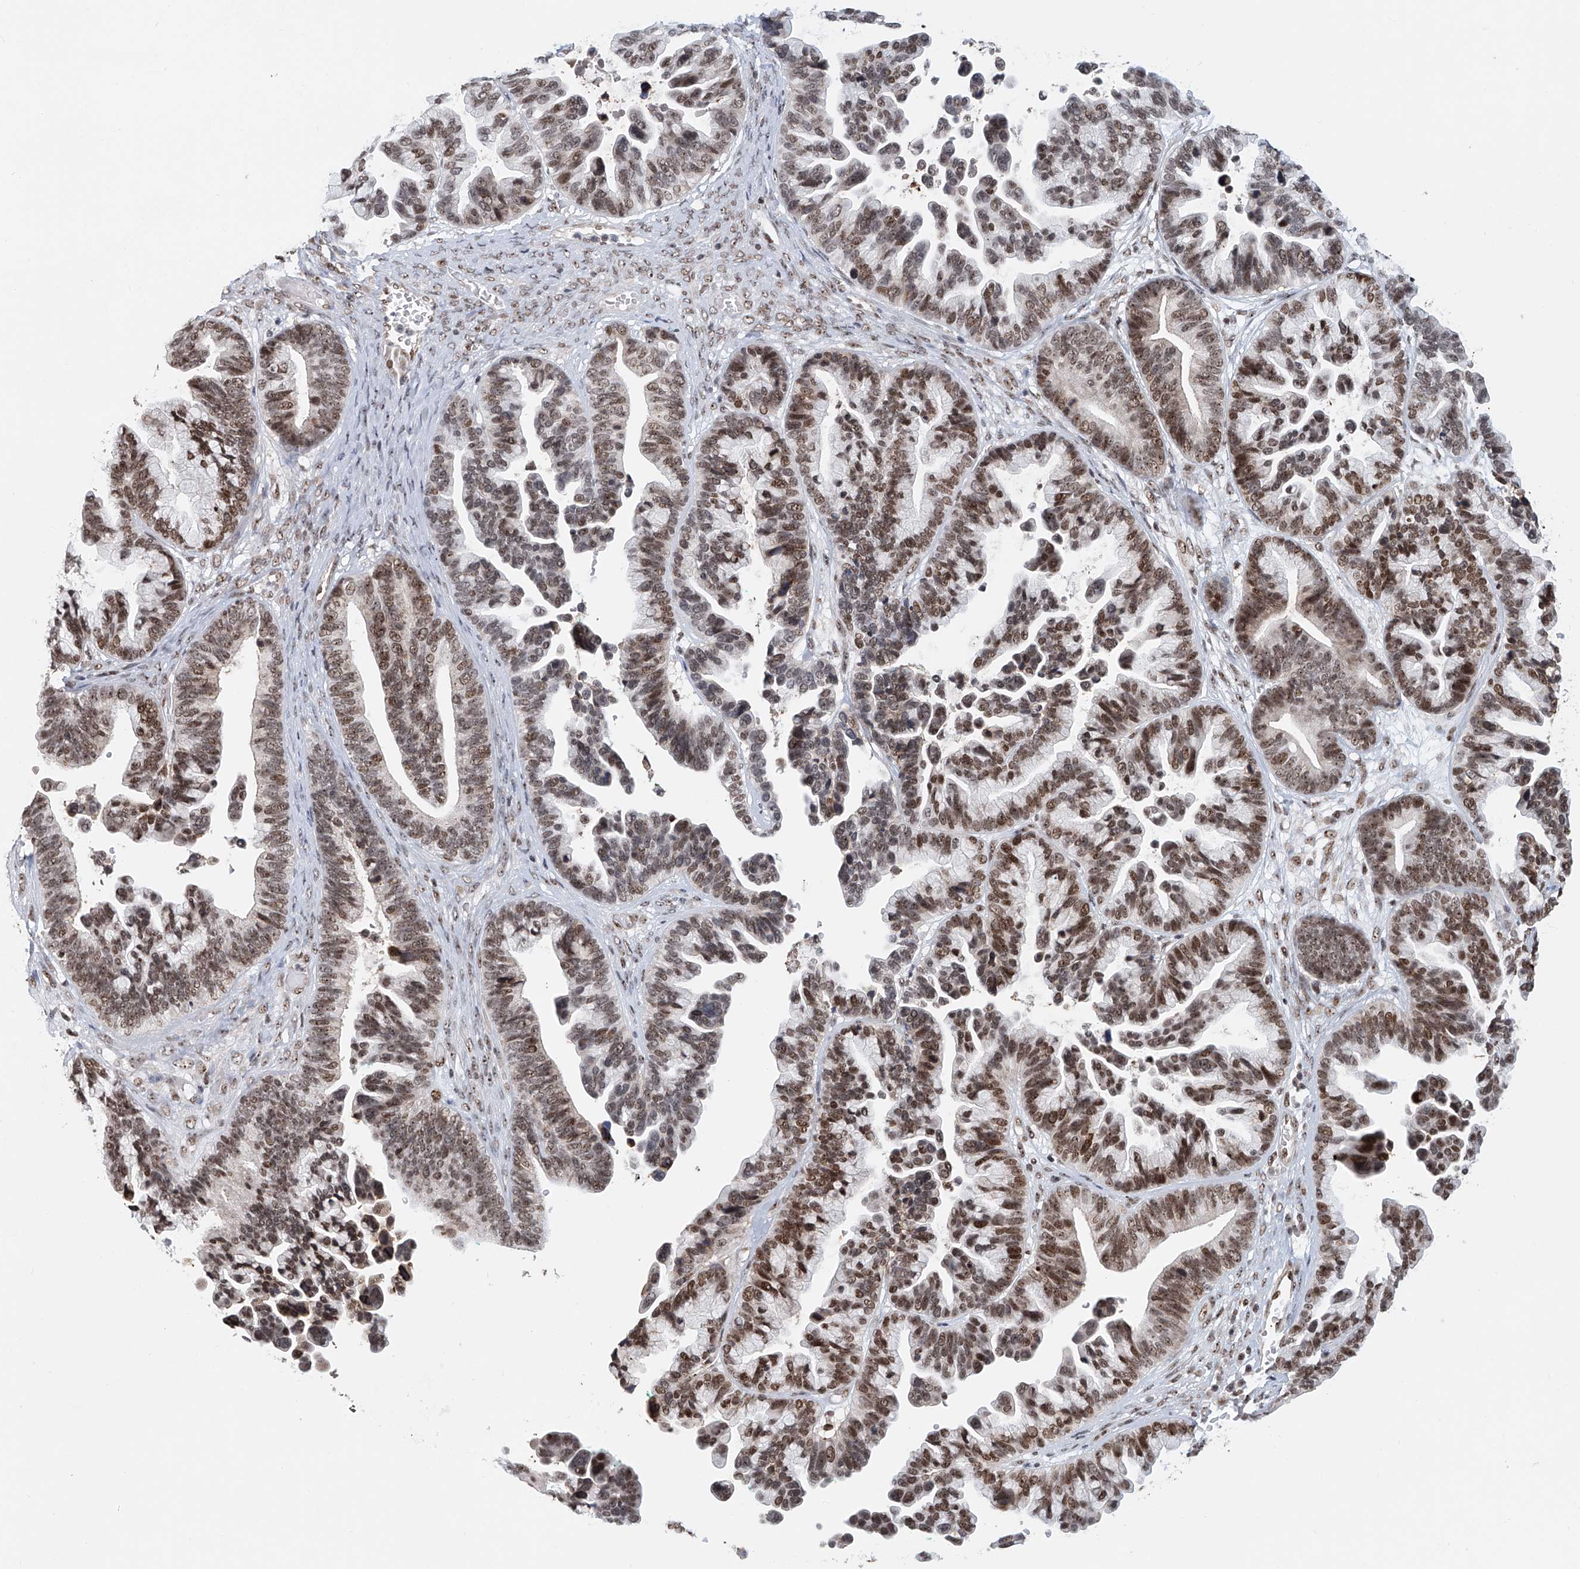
{"staining": {"intensity": "moderate", "quantity": ">75%", "location": "nuclear"}, "tissue": "ovarian cancer", "cell_type": "Tumor cells", "image_type": "cancer", "snomed": [{"axis": "morphology", "description": "Cystadenocarcinoma, serous, NOS"}, {"axis": "topography", "description": "Ovary"}], "caption": "Serous cystadenocarcinoma (ovarian) was stained to show a protein in brown. There is medium levels of moderate nuclear expression in approximately >75% of tumor cells. (IHC, brightfield microscopy, high magnification).", "gene": "PRUNE2", "patient": {"sex": "female", "age": 56}}